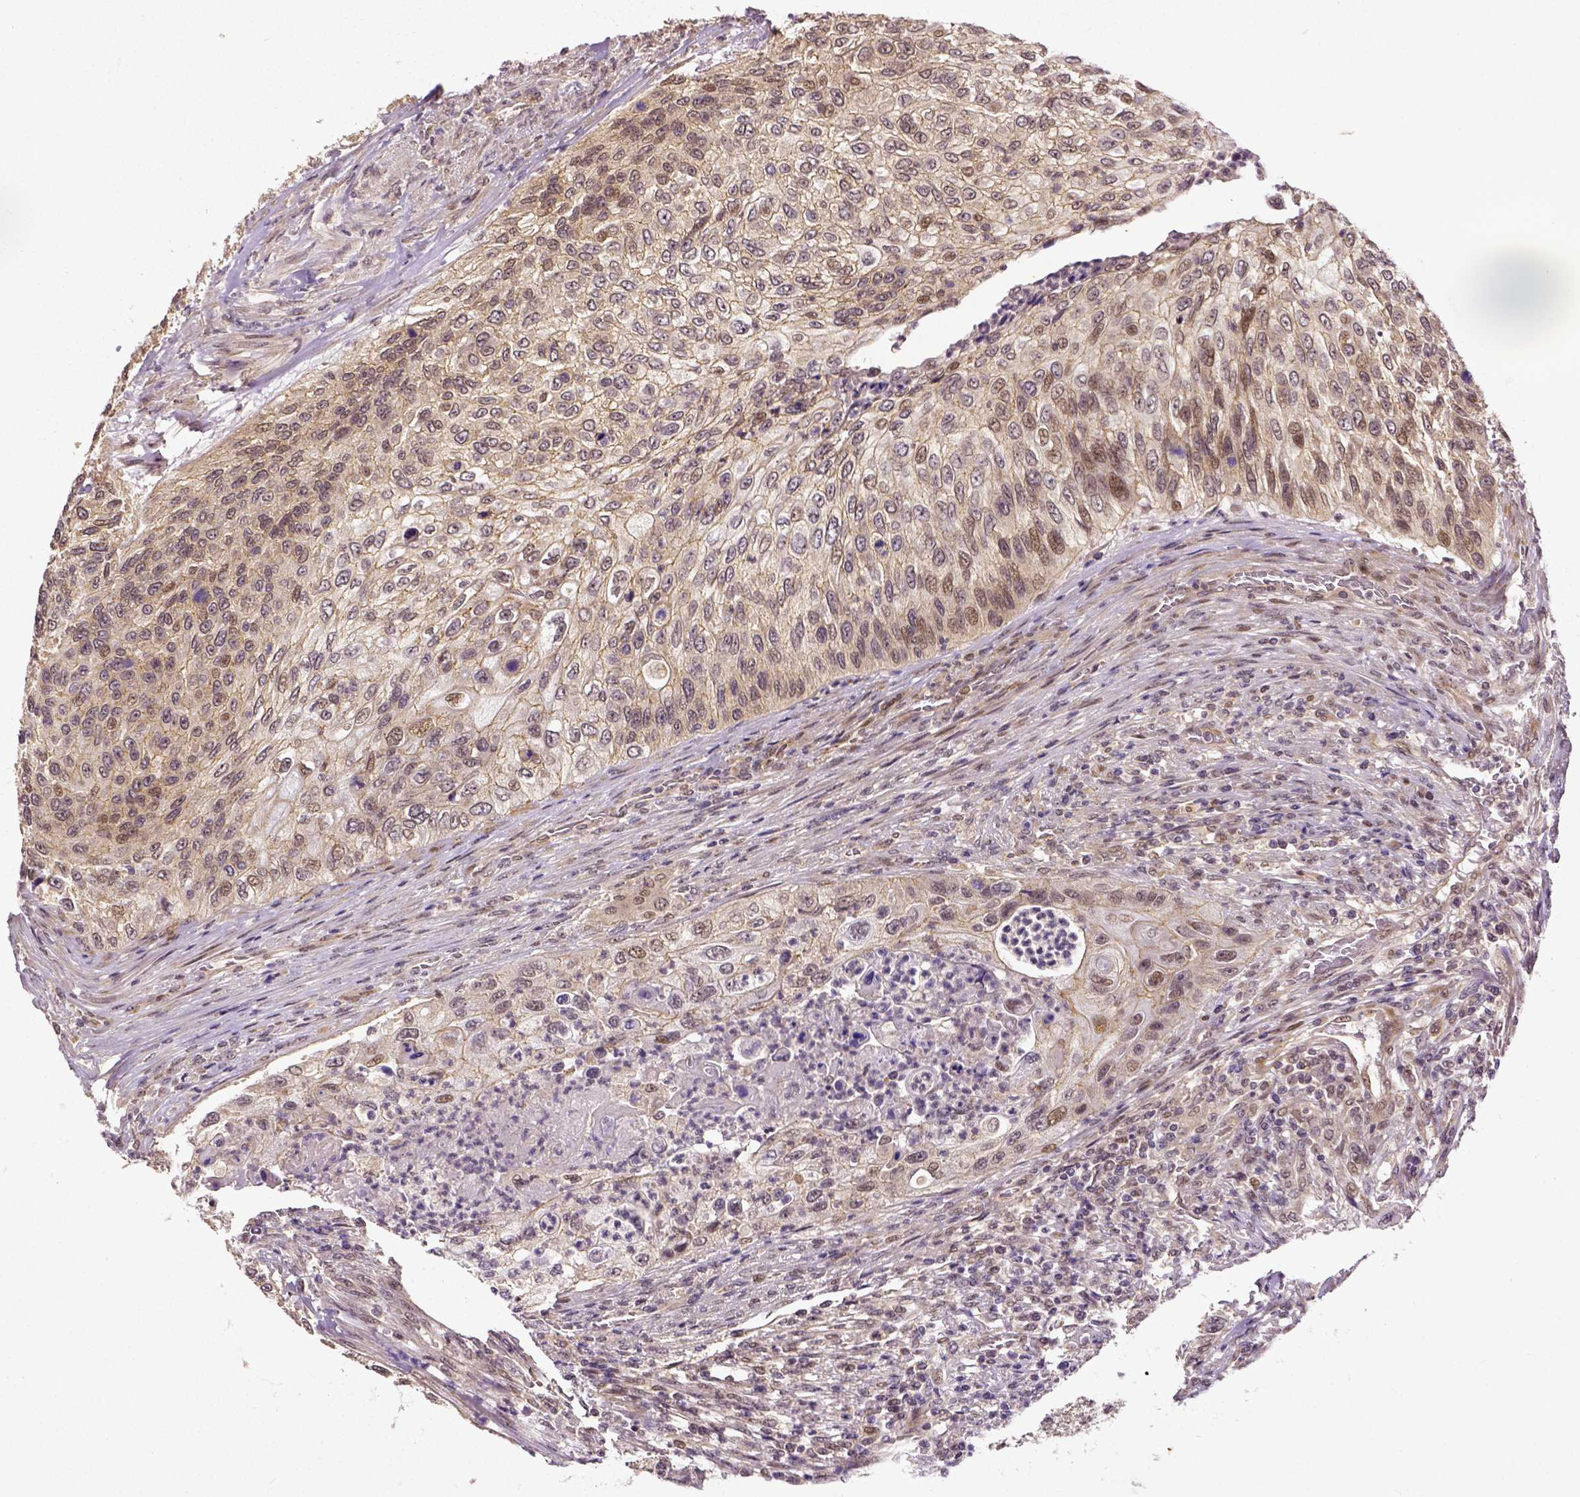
{"staining": {"intensity": "weak", "quantity": "25%-75%", "location": "cytoplasmic/membranous"}, "tissue": "urothelial cancer", "cell_type": "Tumor cells", "image_type": "cancer", "snomed": [{"axis": "morphology", "description": "Urothelial carcinoma, High grade"}, {"axis": "topography", "description": "Urinary bladder"}], "caption": "IHC histopathology image of human urothelial carcinoma (high-grade) stained for a protein (brown), which displays low levels of weak cytoplasmic/membranous expression in about 25%-75% of tumor cells.", "gene": "DICER1", "patient": {"sex": "female", "age": 60}}